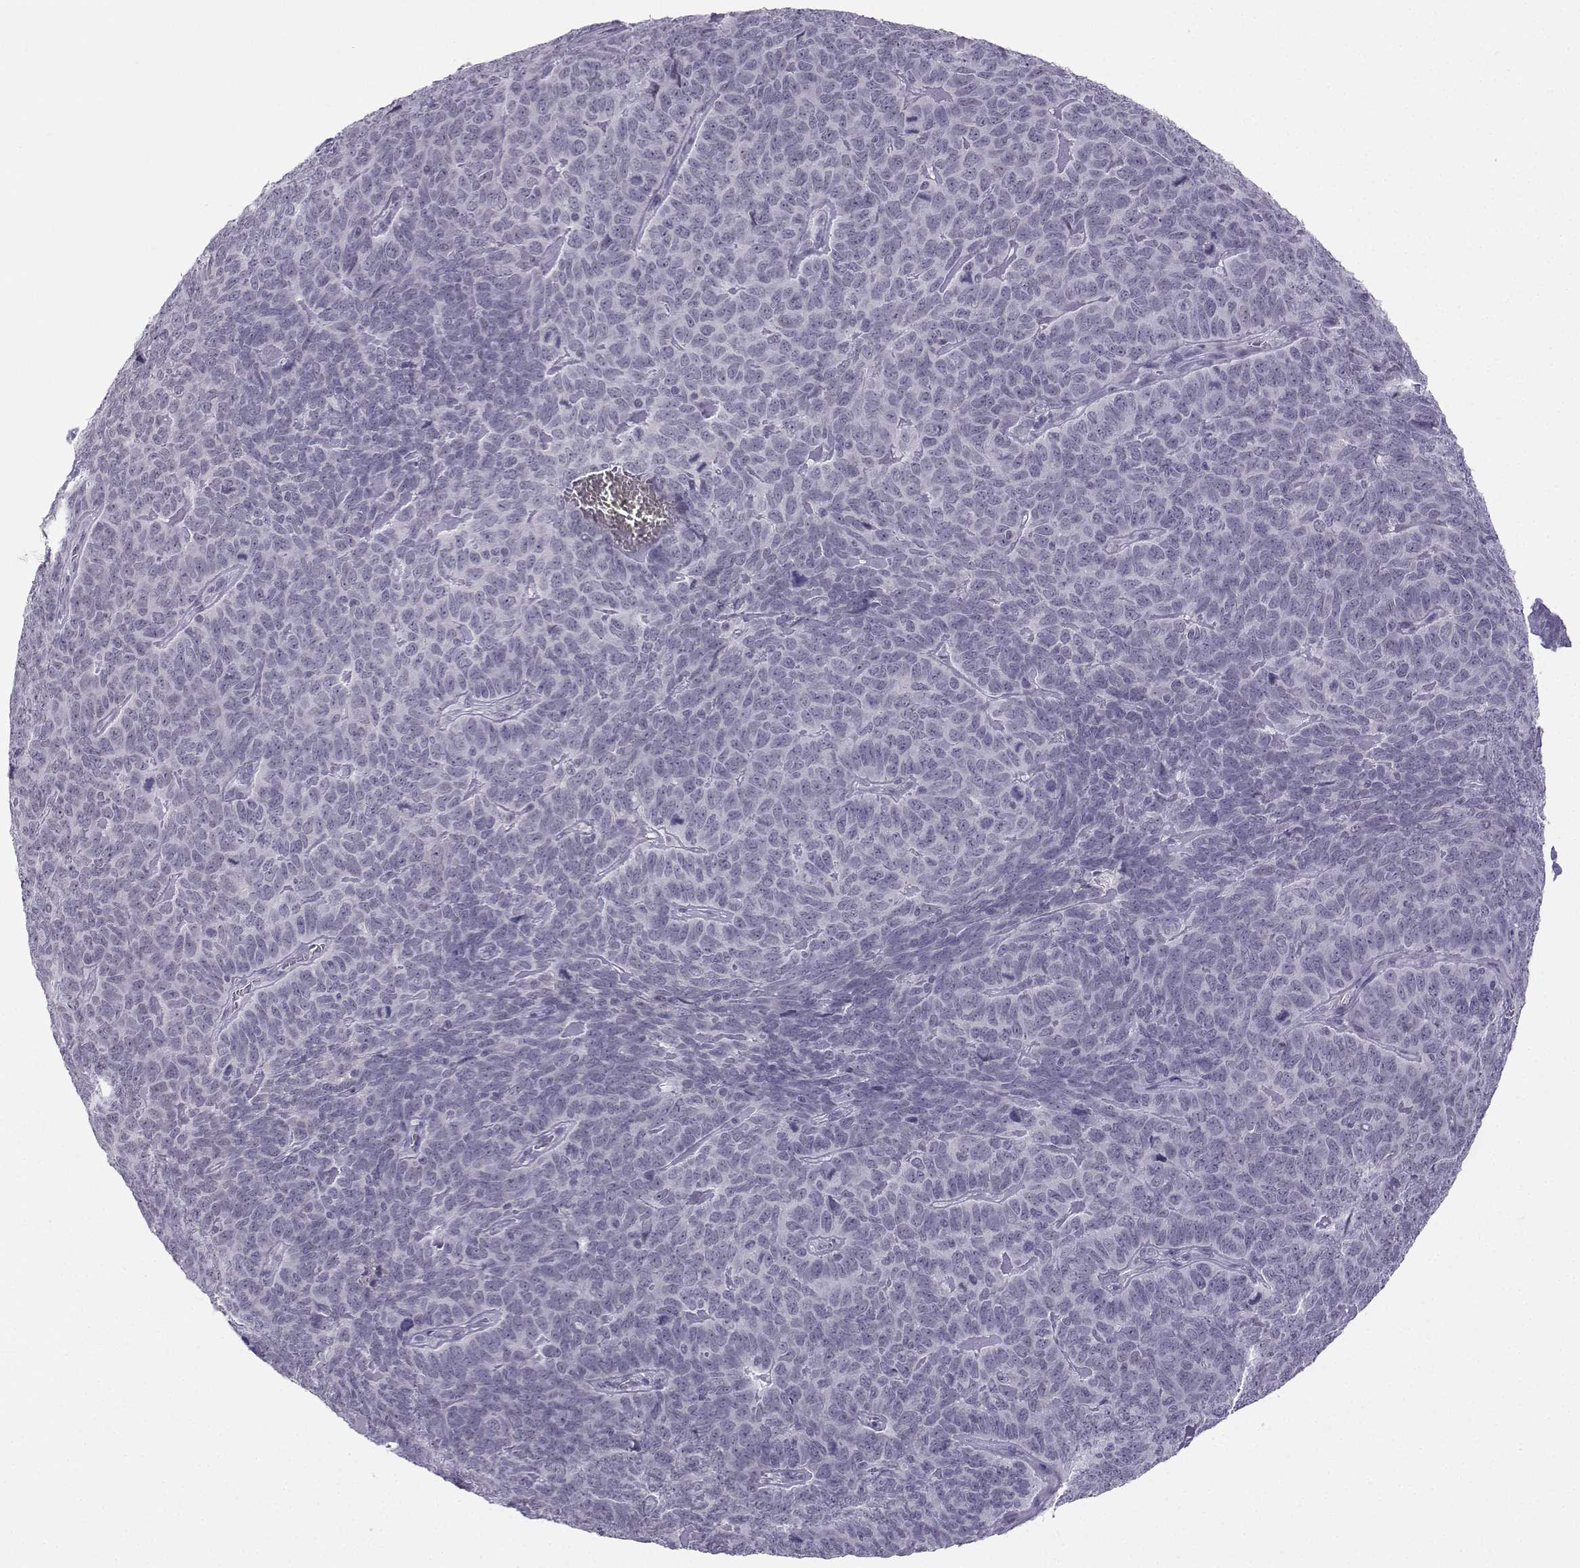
{"staining": {"intensity": "negative", "quantity": "none", "location": "none"}, "tissue": "skin cancer", "cell_type": "Tumor cells", "image_type": "cancer", "snomed": [{"axis": "morphology", "description": "Squamous cell carcinoma, NOS"}, {"axis": "topography", "description": "Skin"}, {"axis": "topography", "description": "Anal"}], "caption": "This is a photomicrograph of IHC staining of squamous cell carcinoma (skin), which shows no positivity in tumor cells.", "gene": "LHX1", "patient": {"sex": "female", "age": 51}}